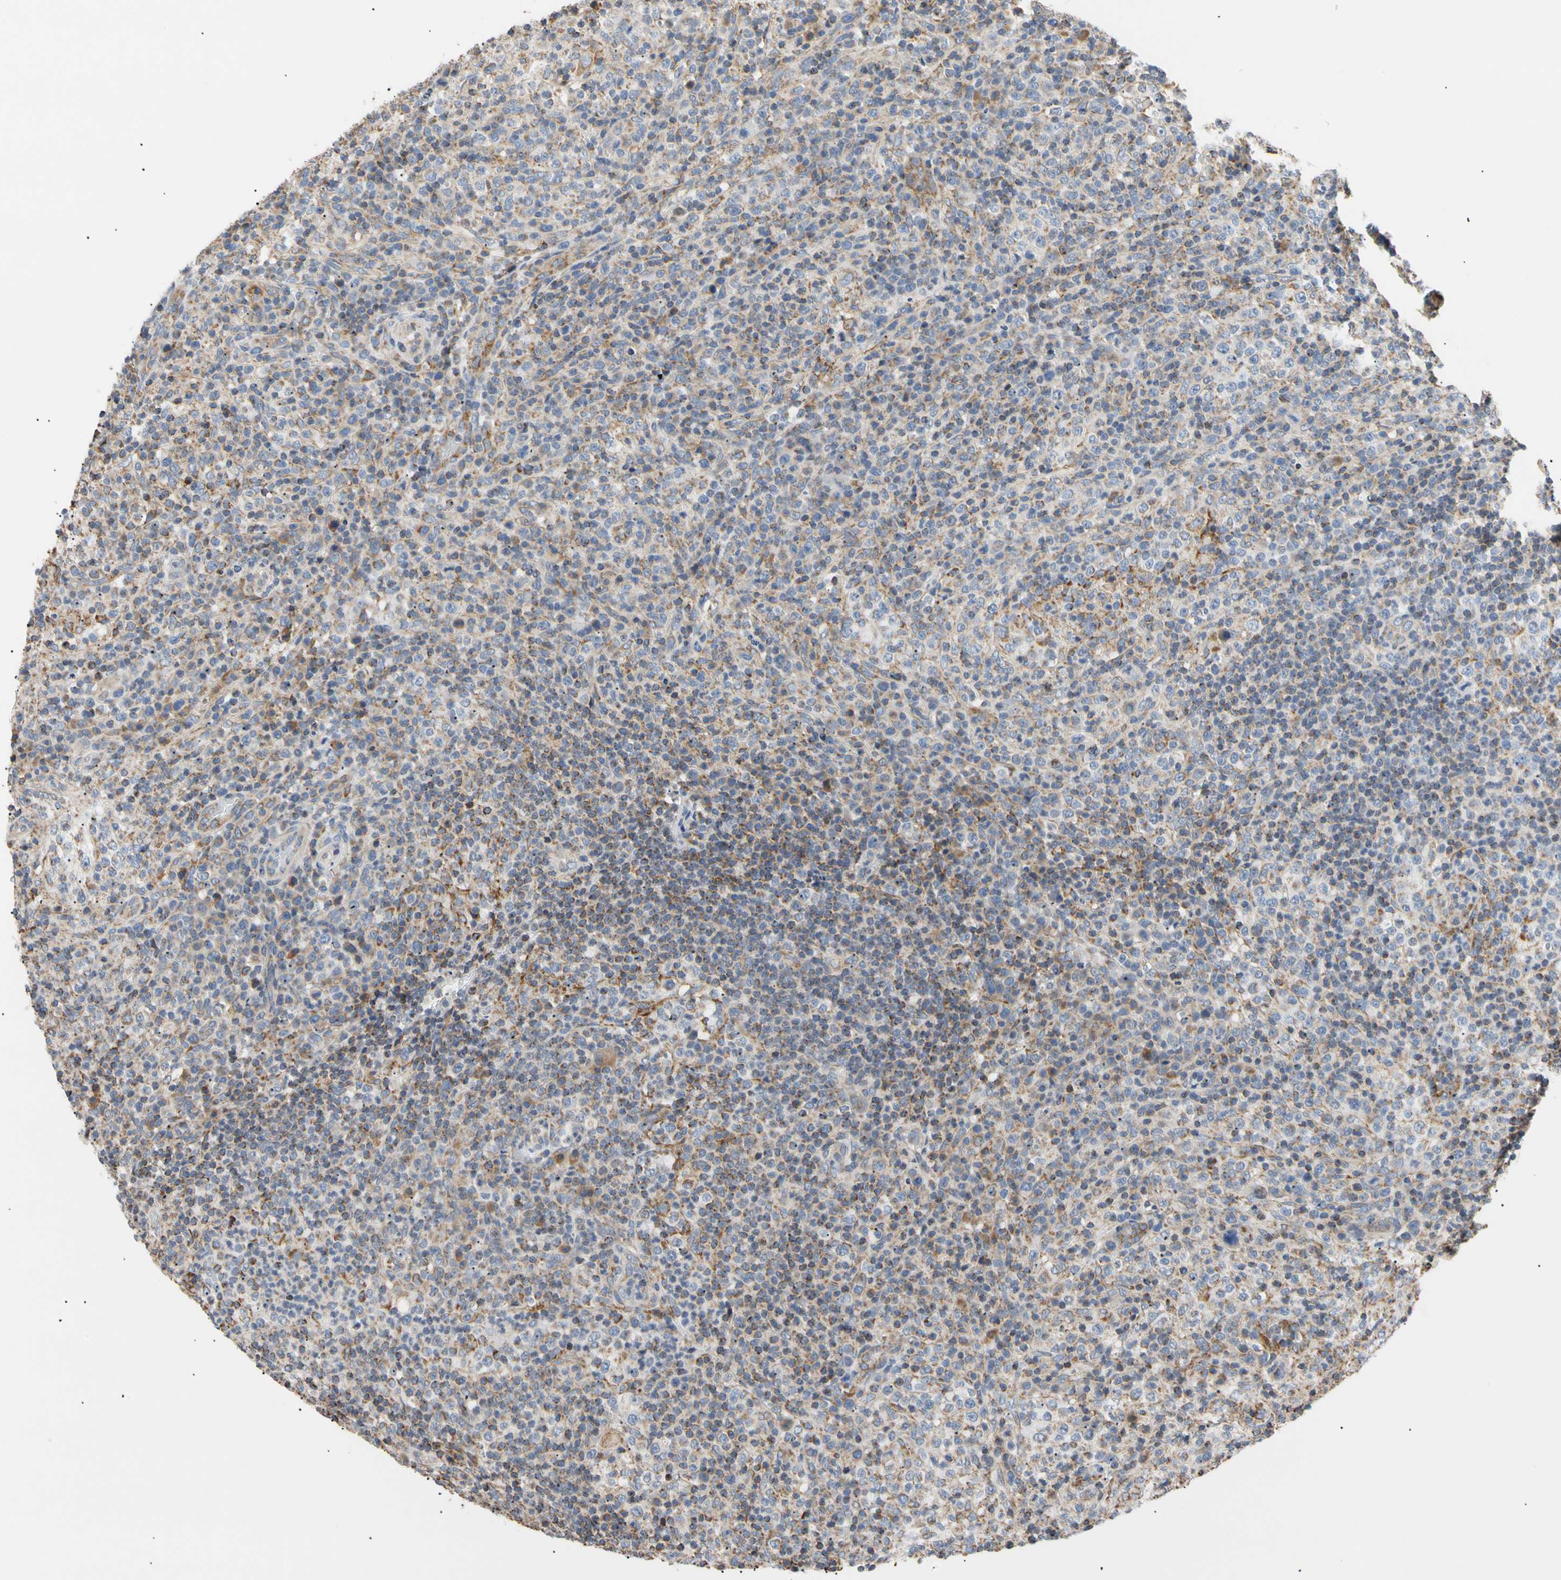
{"staining": {"intensity": "moderate", "quantity": "<25%", "location": "cytoplasmic/membranous"}, "tissue": "lymphoma", "cell_type": "Tumor cells", "image_type": "cancer", "snomed": [{"axis": "morphology", "description": "Malignant lymphoma, non-Hodgkin's type, High grade"}, {"axis": "topography", "description": "Lymph node"}], "caption": "Immunohistochemistry staining of malignant lymphoma, non-Hodgkin's type (high-grade), which reveals low levels of moderate cytoplasmic/membranous expression in approximately <25% of tumor cells indicating moderate cytoplasmic/membranous protein staining. The staining was performed using DAB (3,3'-diaminobenzidine) (brown) for protein detection and nuclei were counterstained in hematoxylin (blue).", "gene": "PLGRKT", "patient": {"sex": "female", "age": 76}}